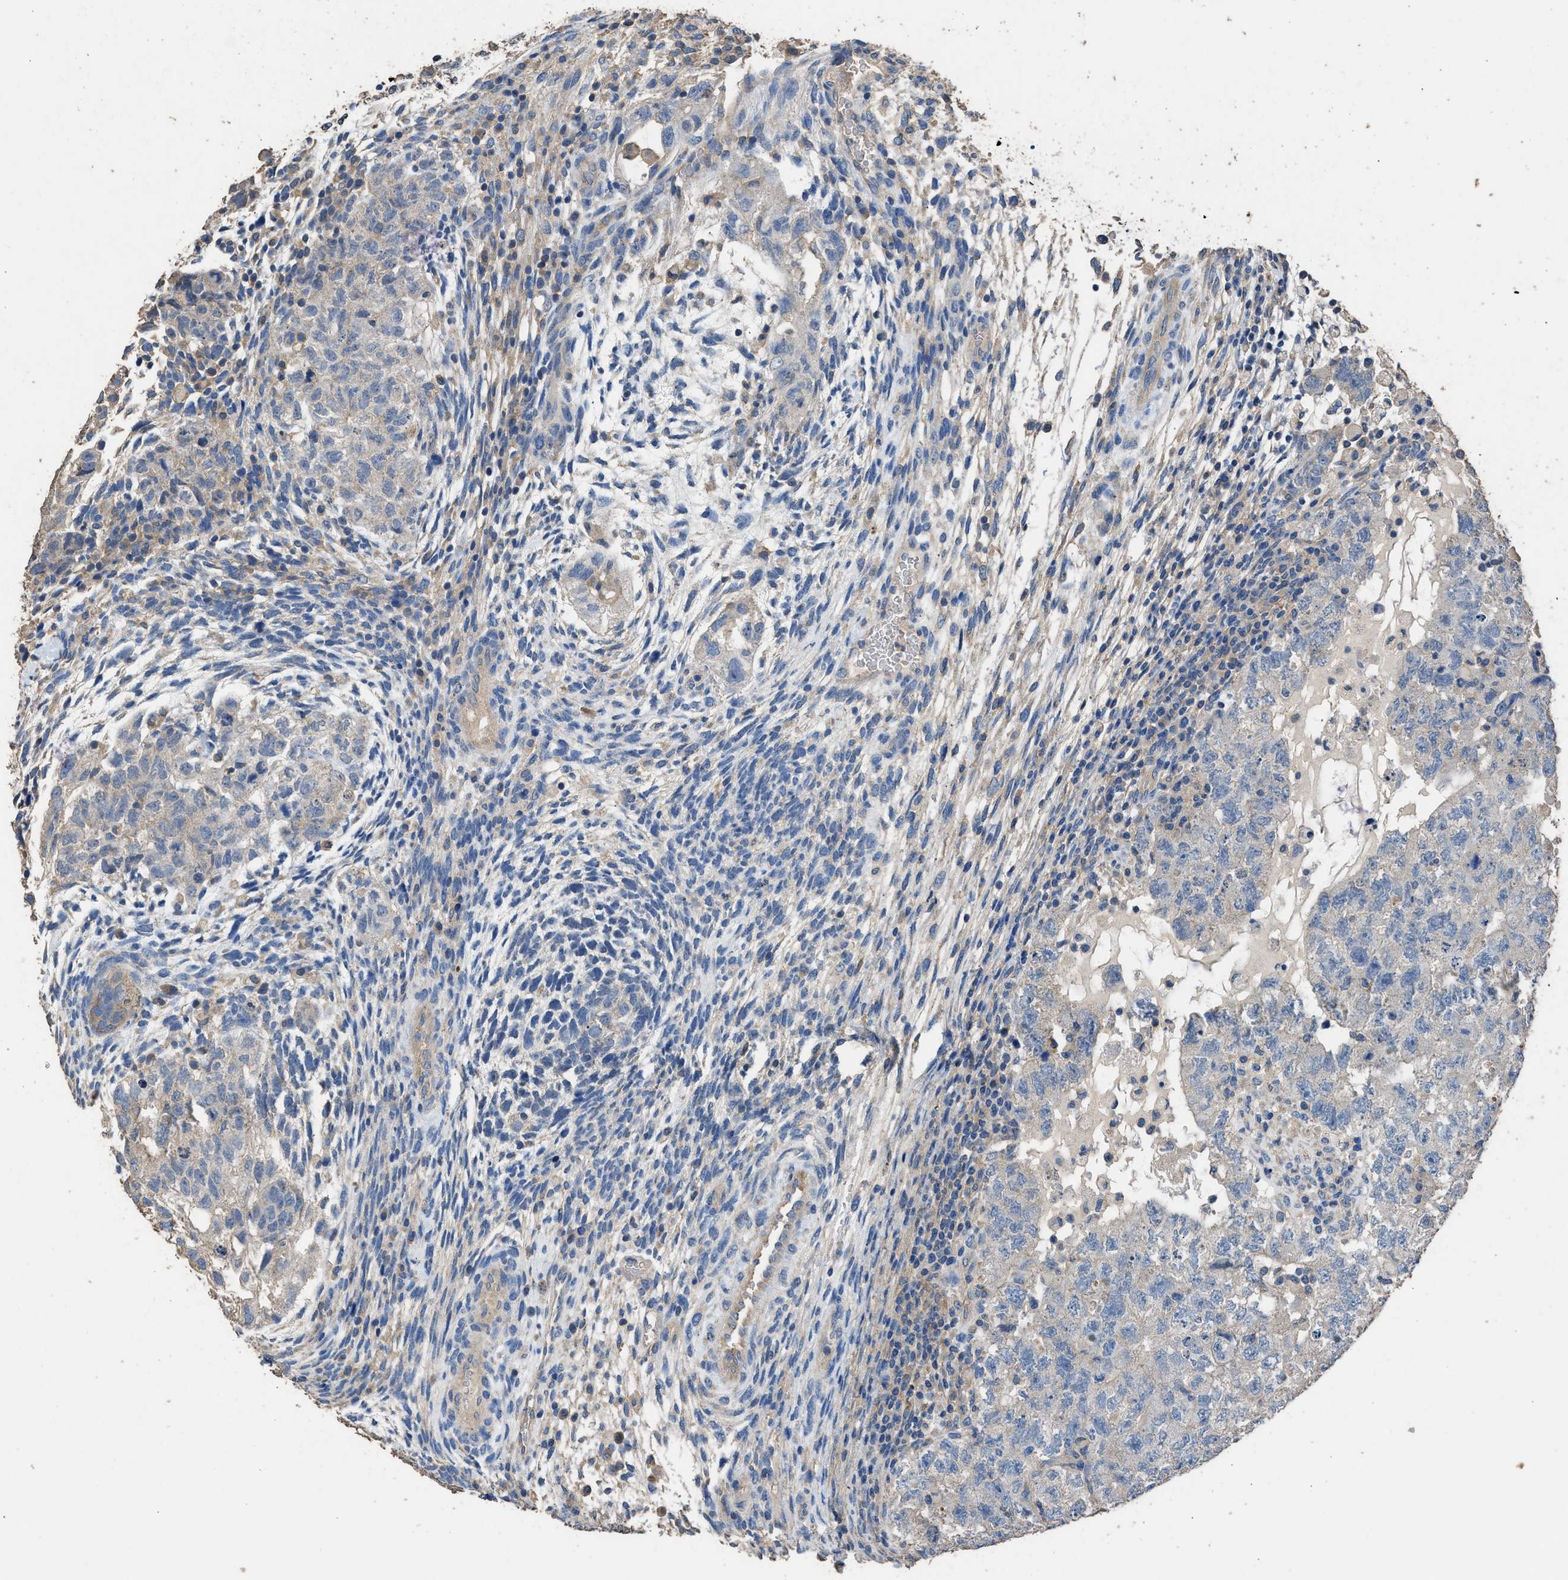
{"staining": {"intensity": "weak", "quantity": "<25%", "location": "cytoplasmic/membranous"}, "tissue": "testis cancer", "cell_type": "Tumor cells", "image_type": "cancer", "snomed": [{"axis": "morphology", "description": "Carcinoma, Embryonal, NOS"}, {"axis": "topography", "description": "Testis"}], "caption": "Tumor cells are negative for protein expression in human testis cancer. Brightfield microscopy of IHC stained with DAB (brown) and hematoxylin (blue), captured at high magnification.", "gene": "ITSN1", "patient": {"sex": "male", "age": 36}}